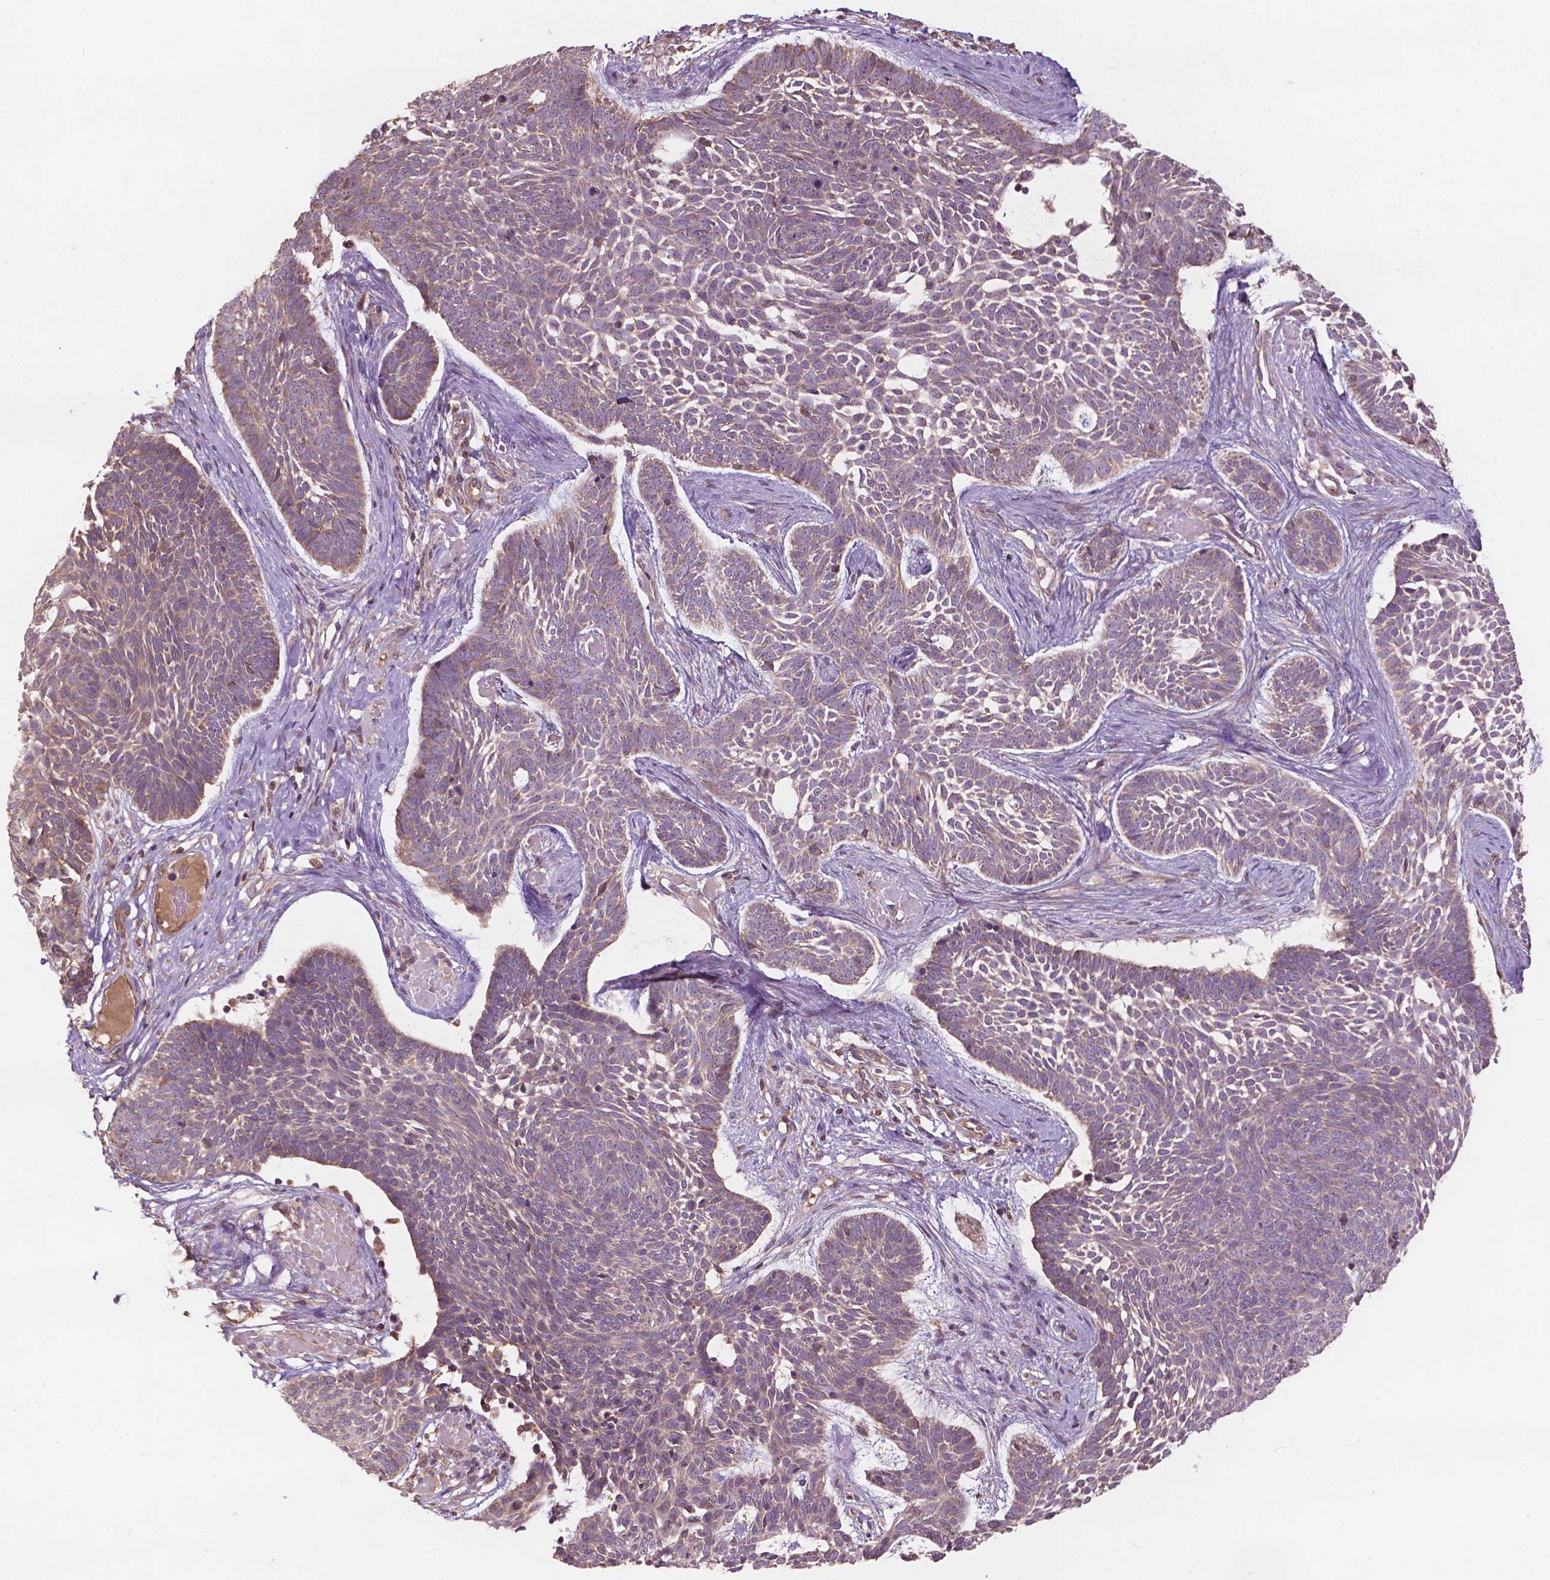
{"staining": {"intensity": "weak", "quantity": ">75%", "location": "cytoplasmic/membranous"}, "tissue": "skin cancer", "cell_type": "Tumor cells", "image_type": "cancer", "snomed": [{"axis": "morphology", "description": "Basal cell carcinoma"}, {"axis": "topography", "description": "Skin"}], "caption": "The photomicrograph demonstrates staining of skin cancer (basal cell carcinoma), revealing weak cytoplasmic/membranous protein expression (brown color) within tumor cells.", "gene": "CDC42BPA", "patient": {"sex": "male", "age": 85}}